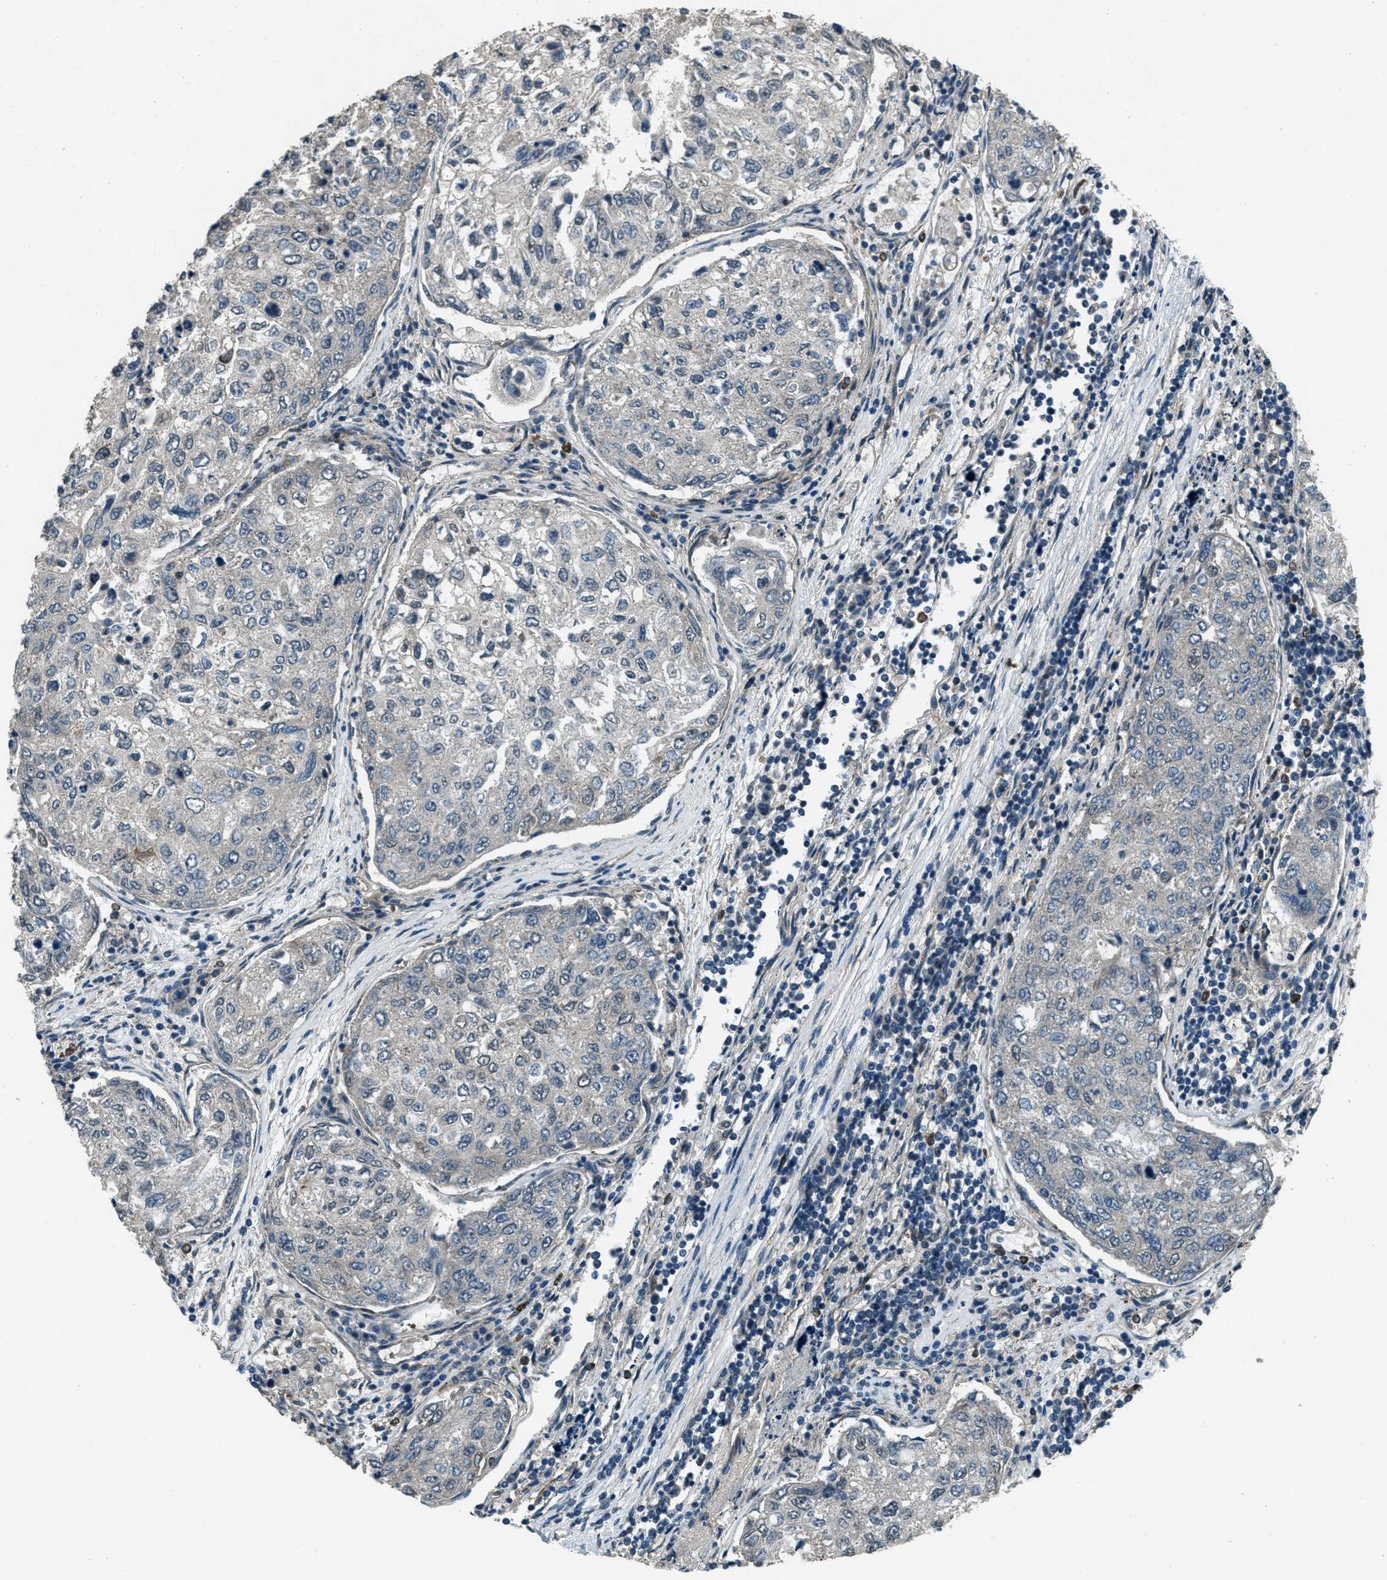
{"staining": {"intensity": "negative", "quantity": "none", "location": "none"}, "tissue": "urothelial cancer", "cell_type": "Tumor cells", "image_type": "cancer", "snomed": [{"axis": "morphology", "description": "Urothelial carcinoma, High grade"}, {"axis": "topography", "description": "Lymph node"}, {"axis": "topography", "description": "Urinary bladder"}], "caption": "An image of urothelial cancer stained for a protein reveals no brown staining in tumor cells.", "gene": "SVIL", "patient": {"sex": "male", "age": 51}}